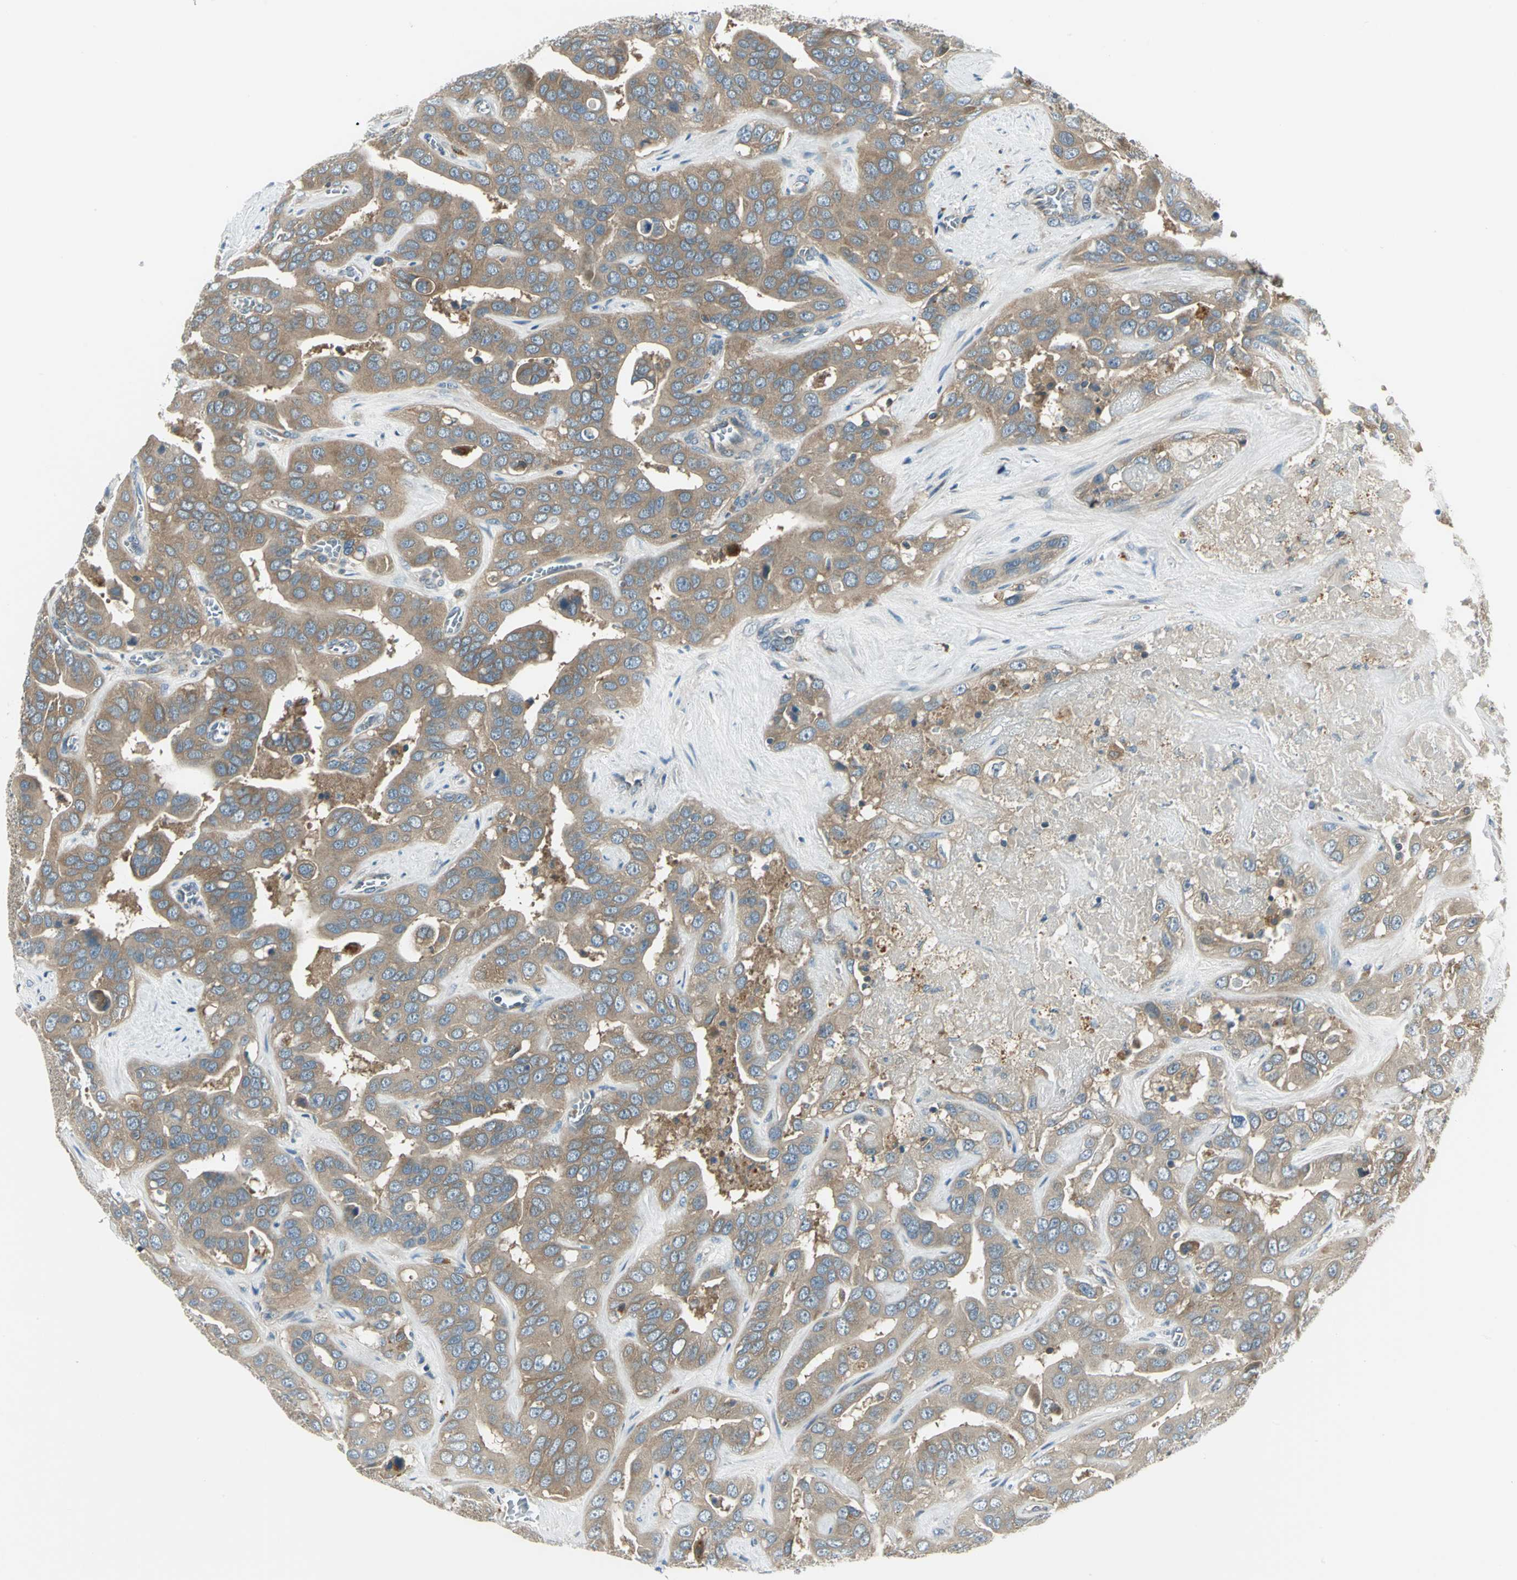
{"staining": {"intensity": "moderate", "quantity": ">75%", "location": "cytoplasmic/membranous"}, "tissue": "liver cancer", "cell_type": "Tumor cells", "image_type": "cancer", "snomed": [{"axis": "morphology", "description": "Cholangiocarcinoma"}, {"axis": "topography", "description": "Liver"}], "caption": "IHC of liver cholangiocarcinoma demonstrates medium levels of moderate cytoplasmic/membranous positivity in approximately >75% of tumor cells. (Stains: DAB (3,3'-diaminobenzidine) in brown, nuclei in blue, Microscopy: brightfield microscopy at high magnification).", "gene": "PRKAA1", "patient": {"sex": "female", "age": 52}}